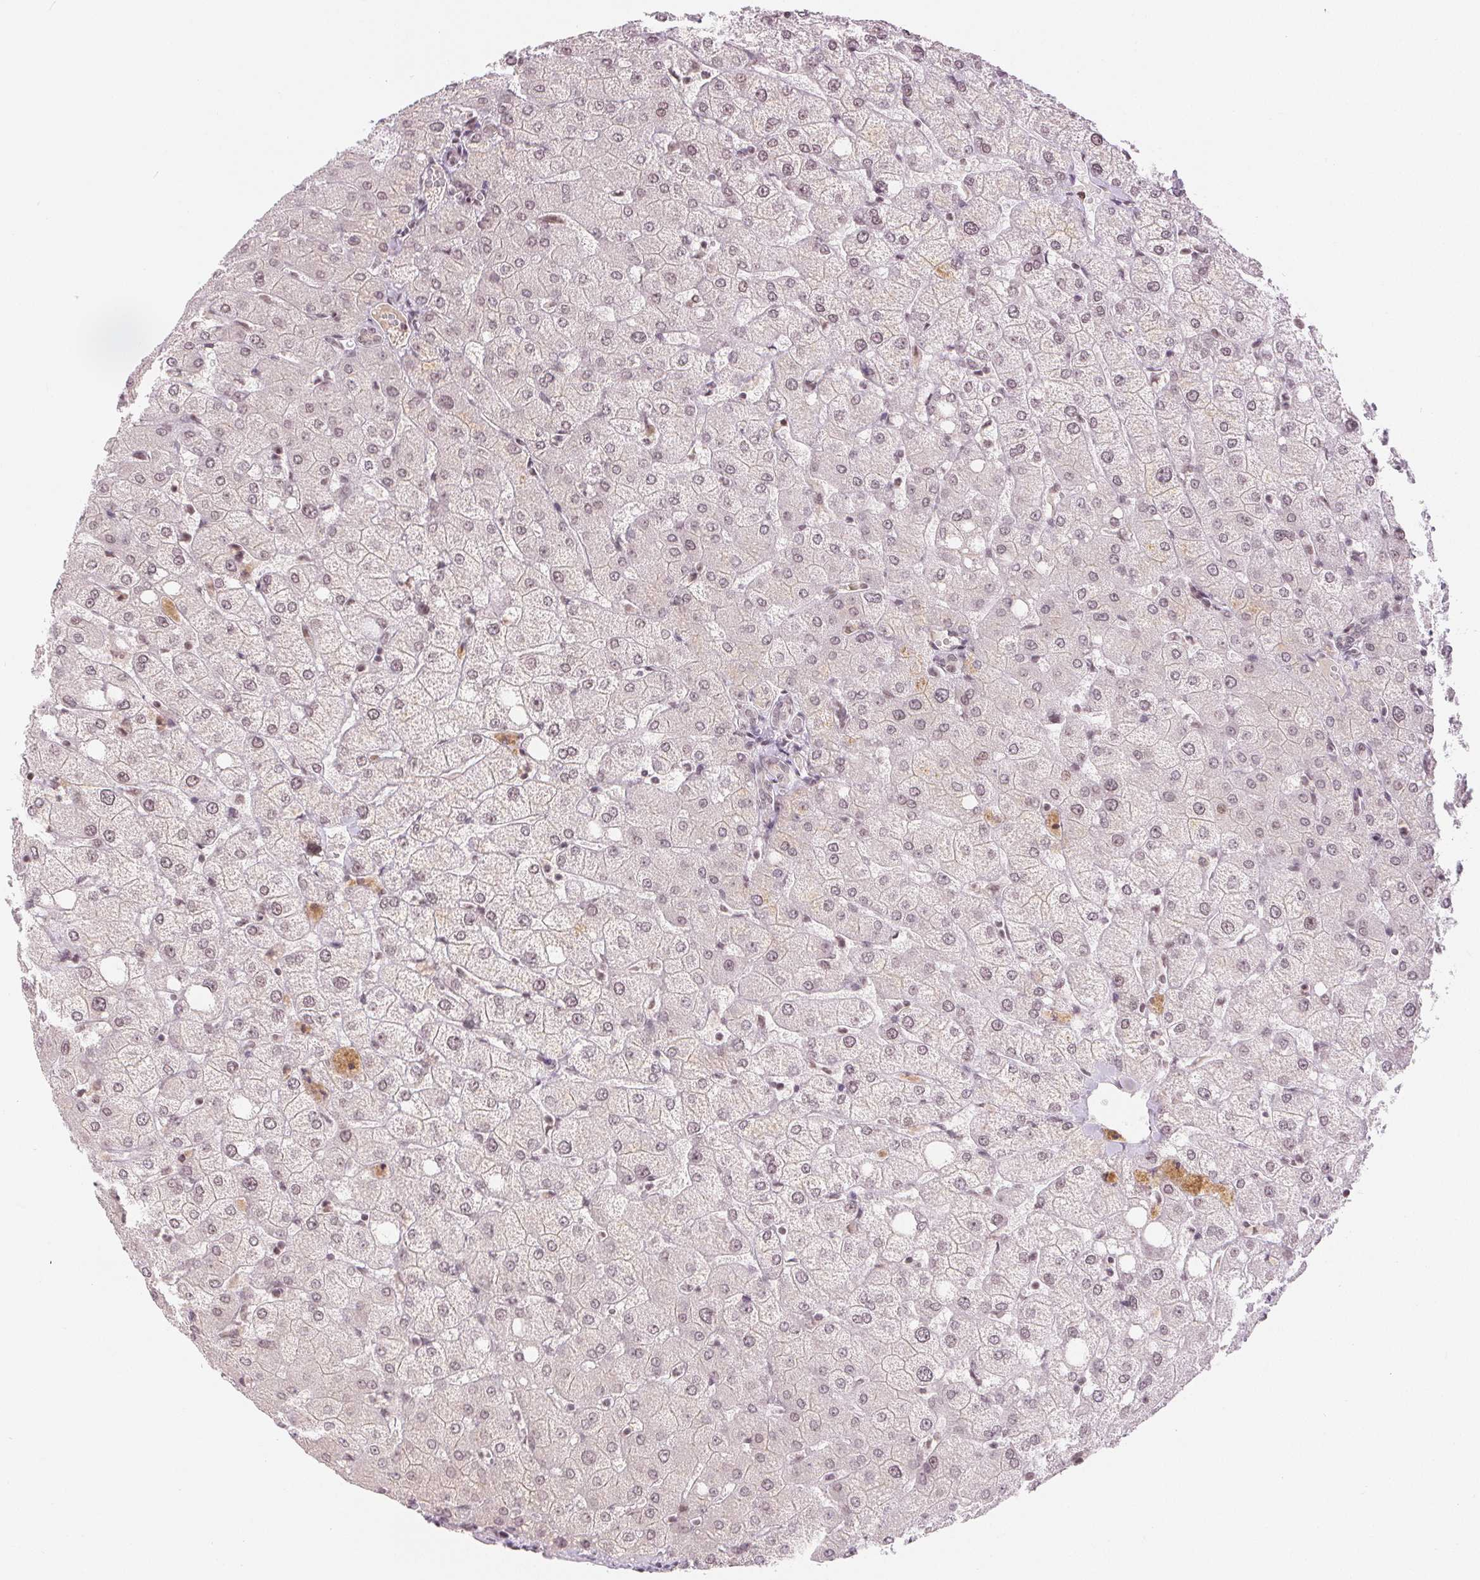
{"staining": {"intensity": "negative", "quantity": "none", "location": "none"}, "tissue": "liver", "cell_type": "Cholangiocytes", "image_type": "normal", "snomed": [{"axis": "morphology", "description": "Normal tissue, NOS"}, {"axis": "topography", "description": "Liver"}], "caption": "The IHC histopathology image has no significant staining in cholangiocytes of liver. (DAB (3,3'-diaminobenzidine) IHC, high magnification).", "gene": "DEK", "patient": {"sex": "female", "age": 54}}